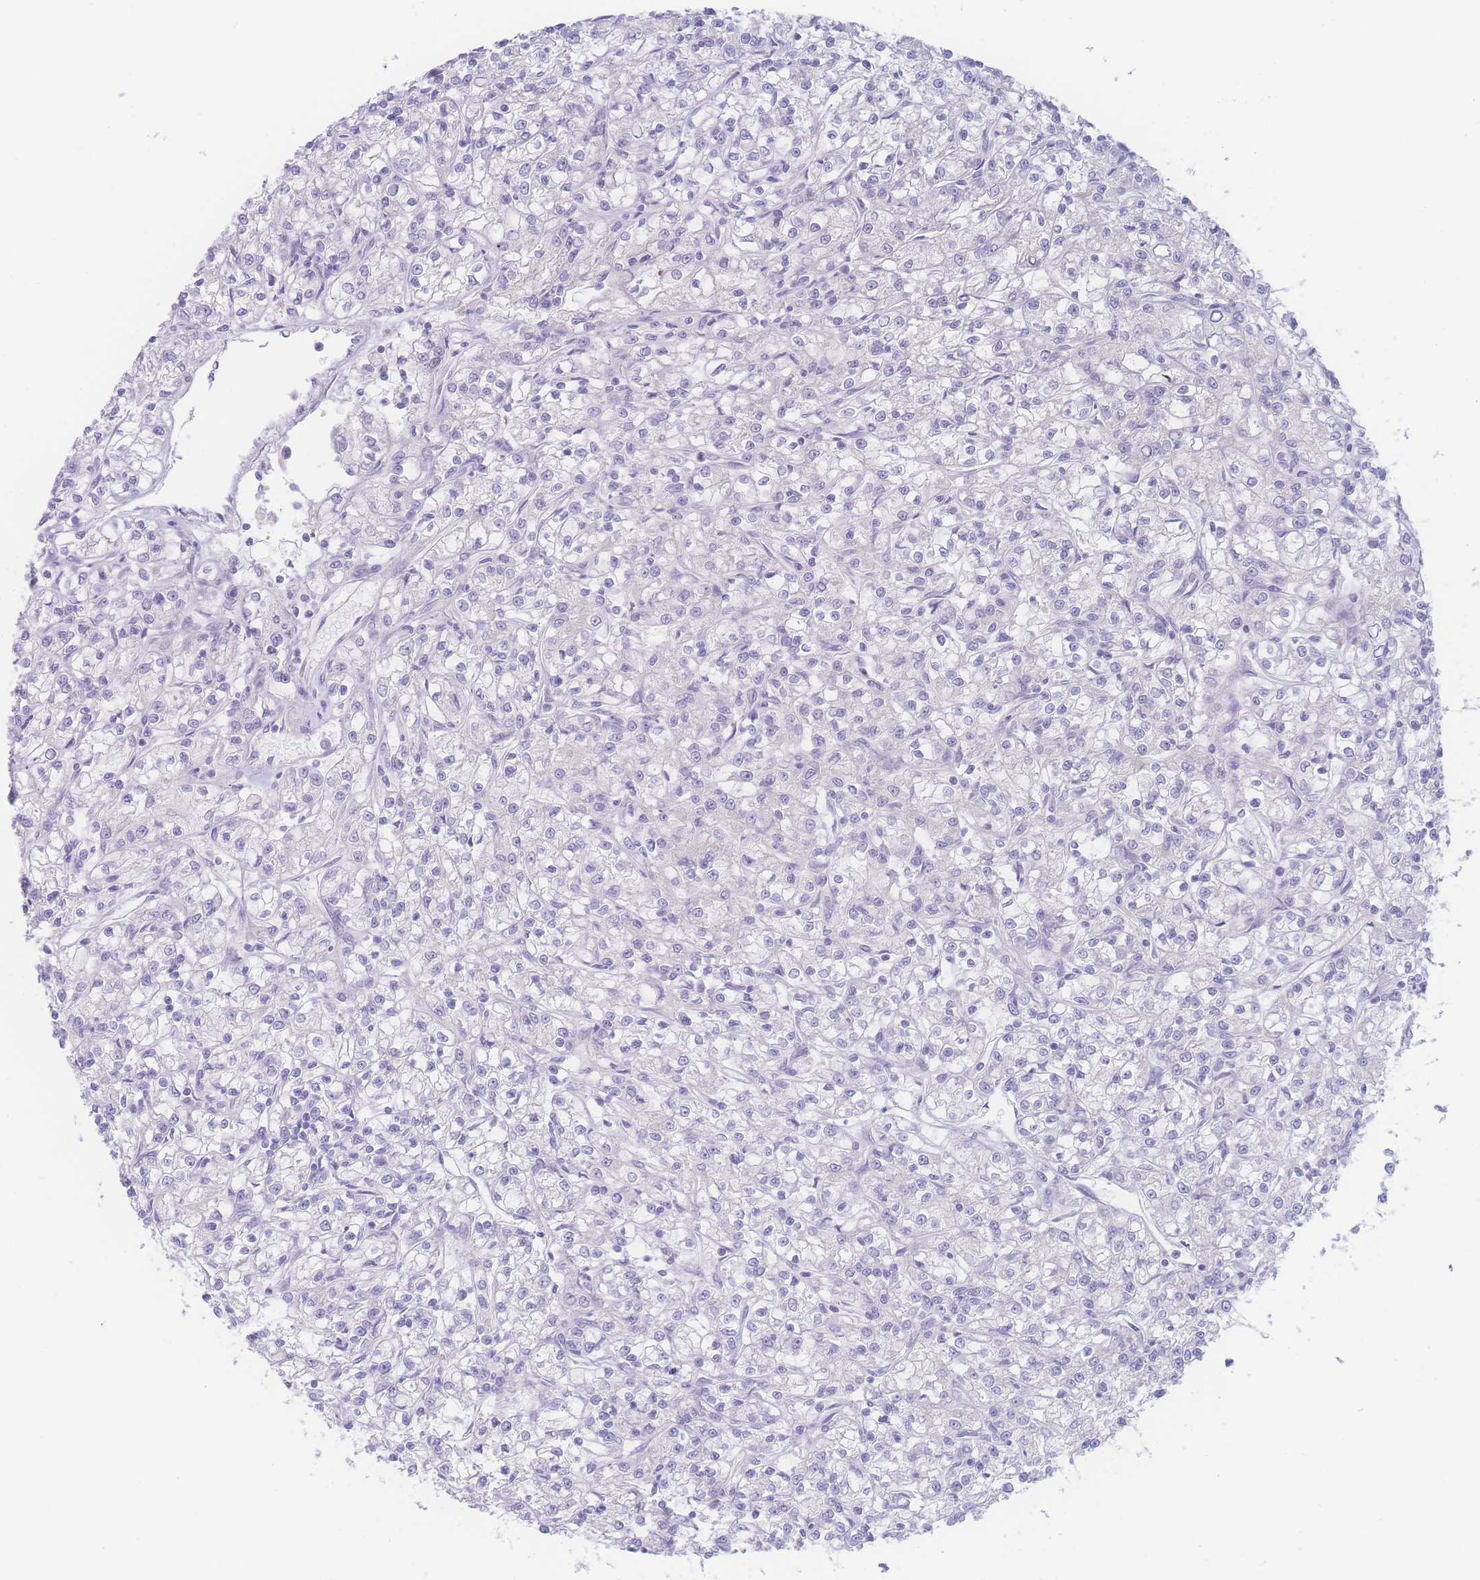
{"staining": {"intensity": "negative", "quantity": "none", "location": "none"}, "tissue": "renal cancer", "cell_type": "Tumor cells", "image_type": "cancer", "snomed": [{"axis": "morphology", "description": "Adenocarcinoma, NOS"}, {"axis": "topography", "description": "Kidney"}], "caption": "Protein analysis of adenocarcinoma (renal) shows no significant positivity in tumor cells.", "gene": "PRSS22", "patient": {"sex": "female", "age": 59}}